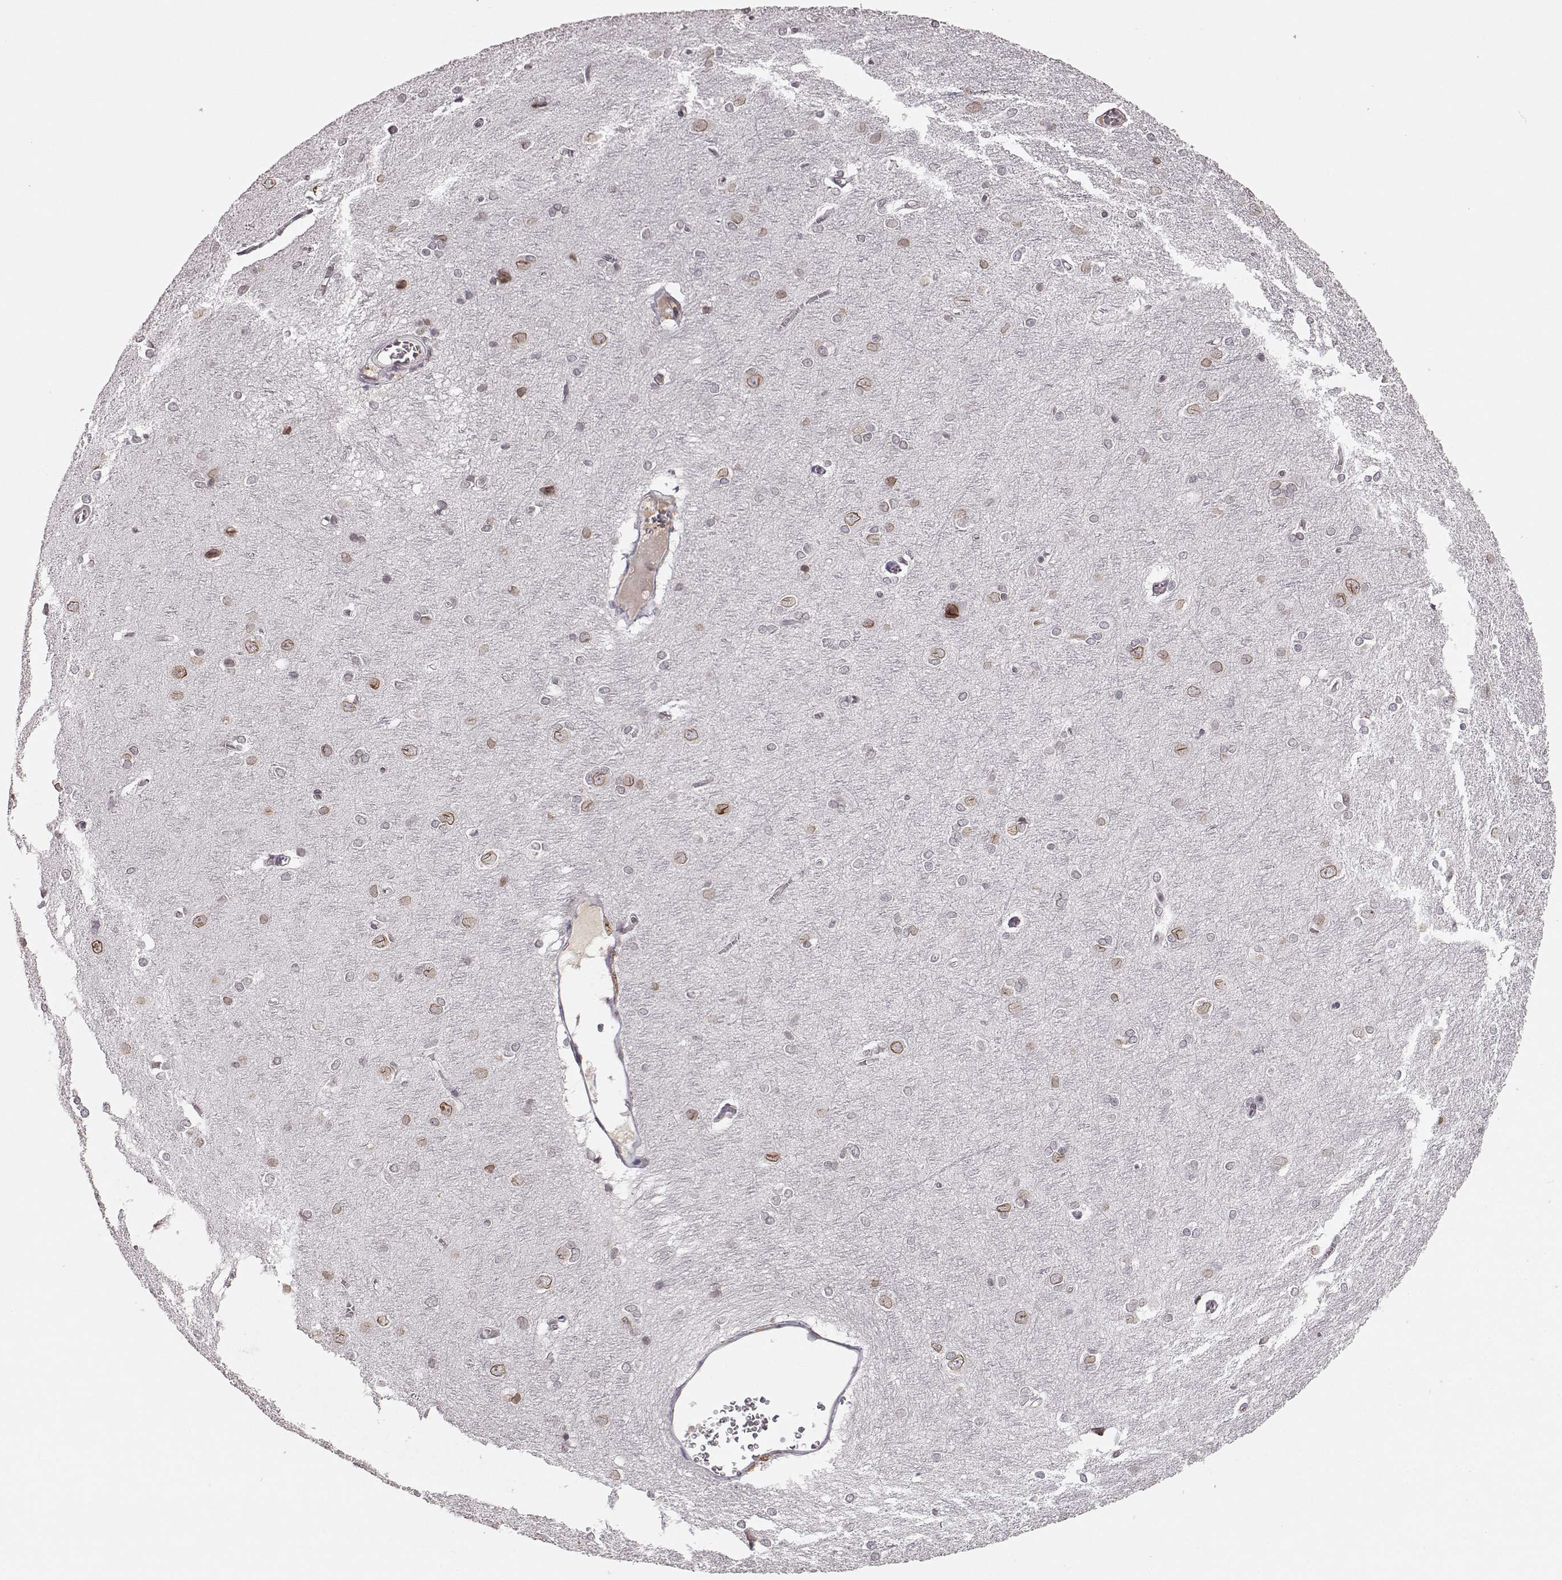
{"staining": {"intensity": "negative", "quantity": "none", "location": "none"}, "tissue": "cerebral cortex", "cell_type": "Endothelial cells", "image_type": "normal", "snomed": [{"axis": "morphology", "description": "Normal tissue, NOS"}, {"axis": "topography", "description": "Cerebral cortex"}], "caption": "Endothelial cells are negative for brown protein staining in unremarkable cerebral cortex. The staining was performed using DAB to visualize the protein expression in brown, while the nuclei were stained in blue with hematoxylin (Magnification: 20x).", "gene": "DCAF12", "patient": {"sex": "male", "age": 37}}